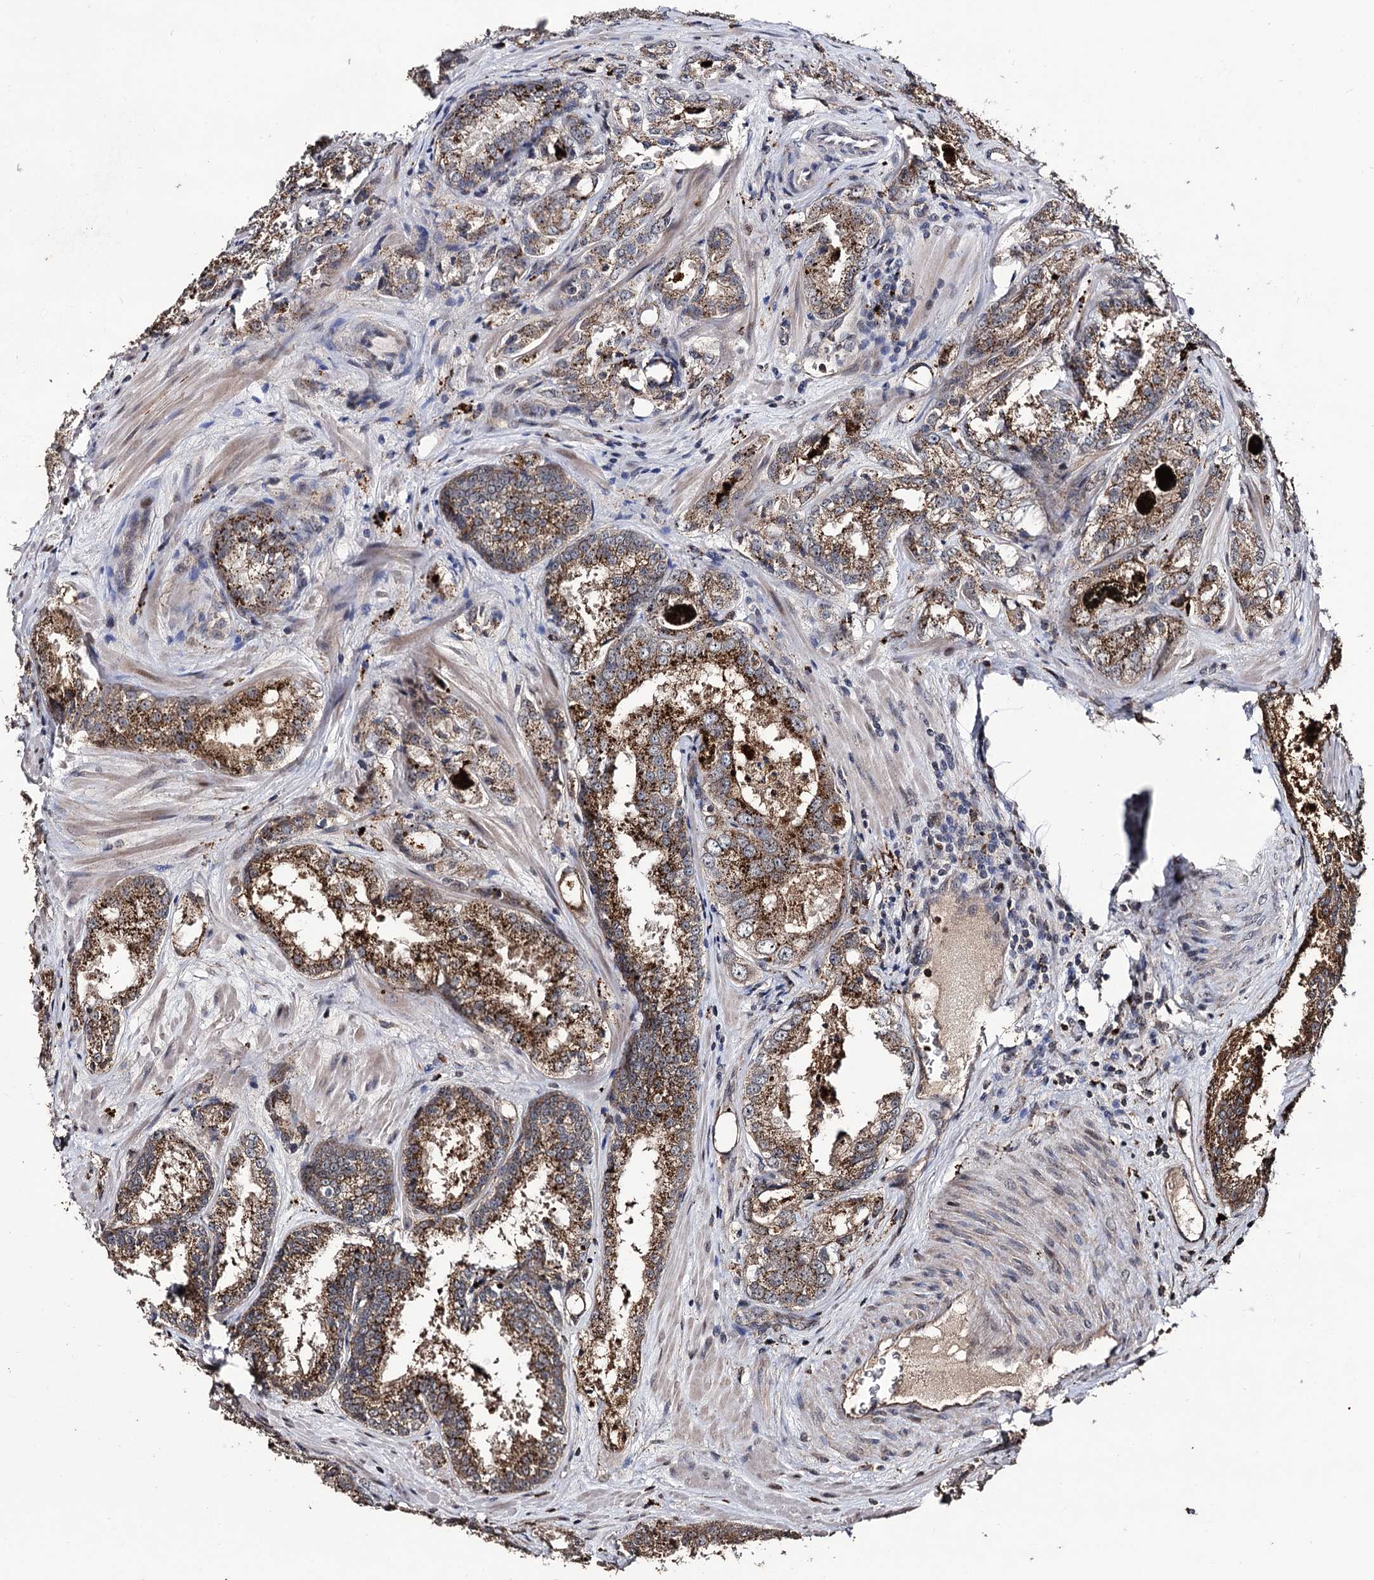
{"staining": {"intensity": "strong", "quantity": "25%-75%", "location": "cytoplasmic/membranous"}, "tissue": "prostate cancer", "cell_type": "Tumor cells", "image_type": "cancer", "snomed": [{"axis": "morphology", "description": "Adenocarcinoma, Low grade"}, {"axis": "topography", "description": "Prostate"}], "caption": "Prostate adenocarcinoma (low-grade) stained for a protein exhibits strong cytoplasmic/membranous positivity in tumor cells.", "gene": "MICAL2", "patient": {"sex": "male", "age": 47}}